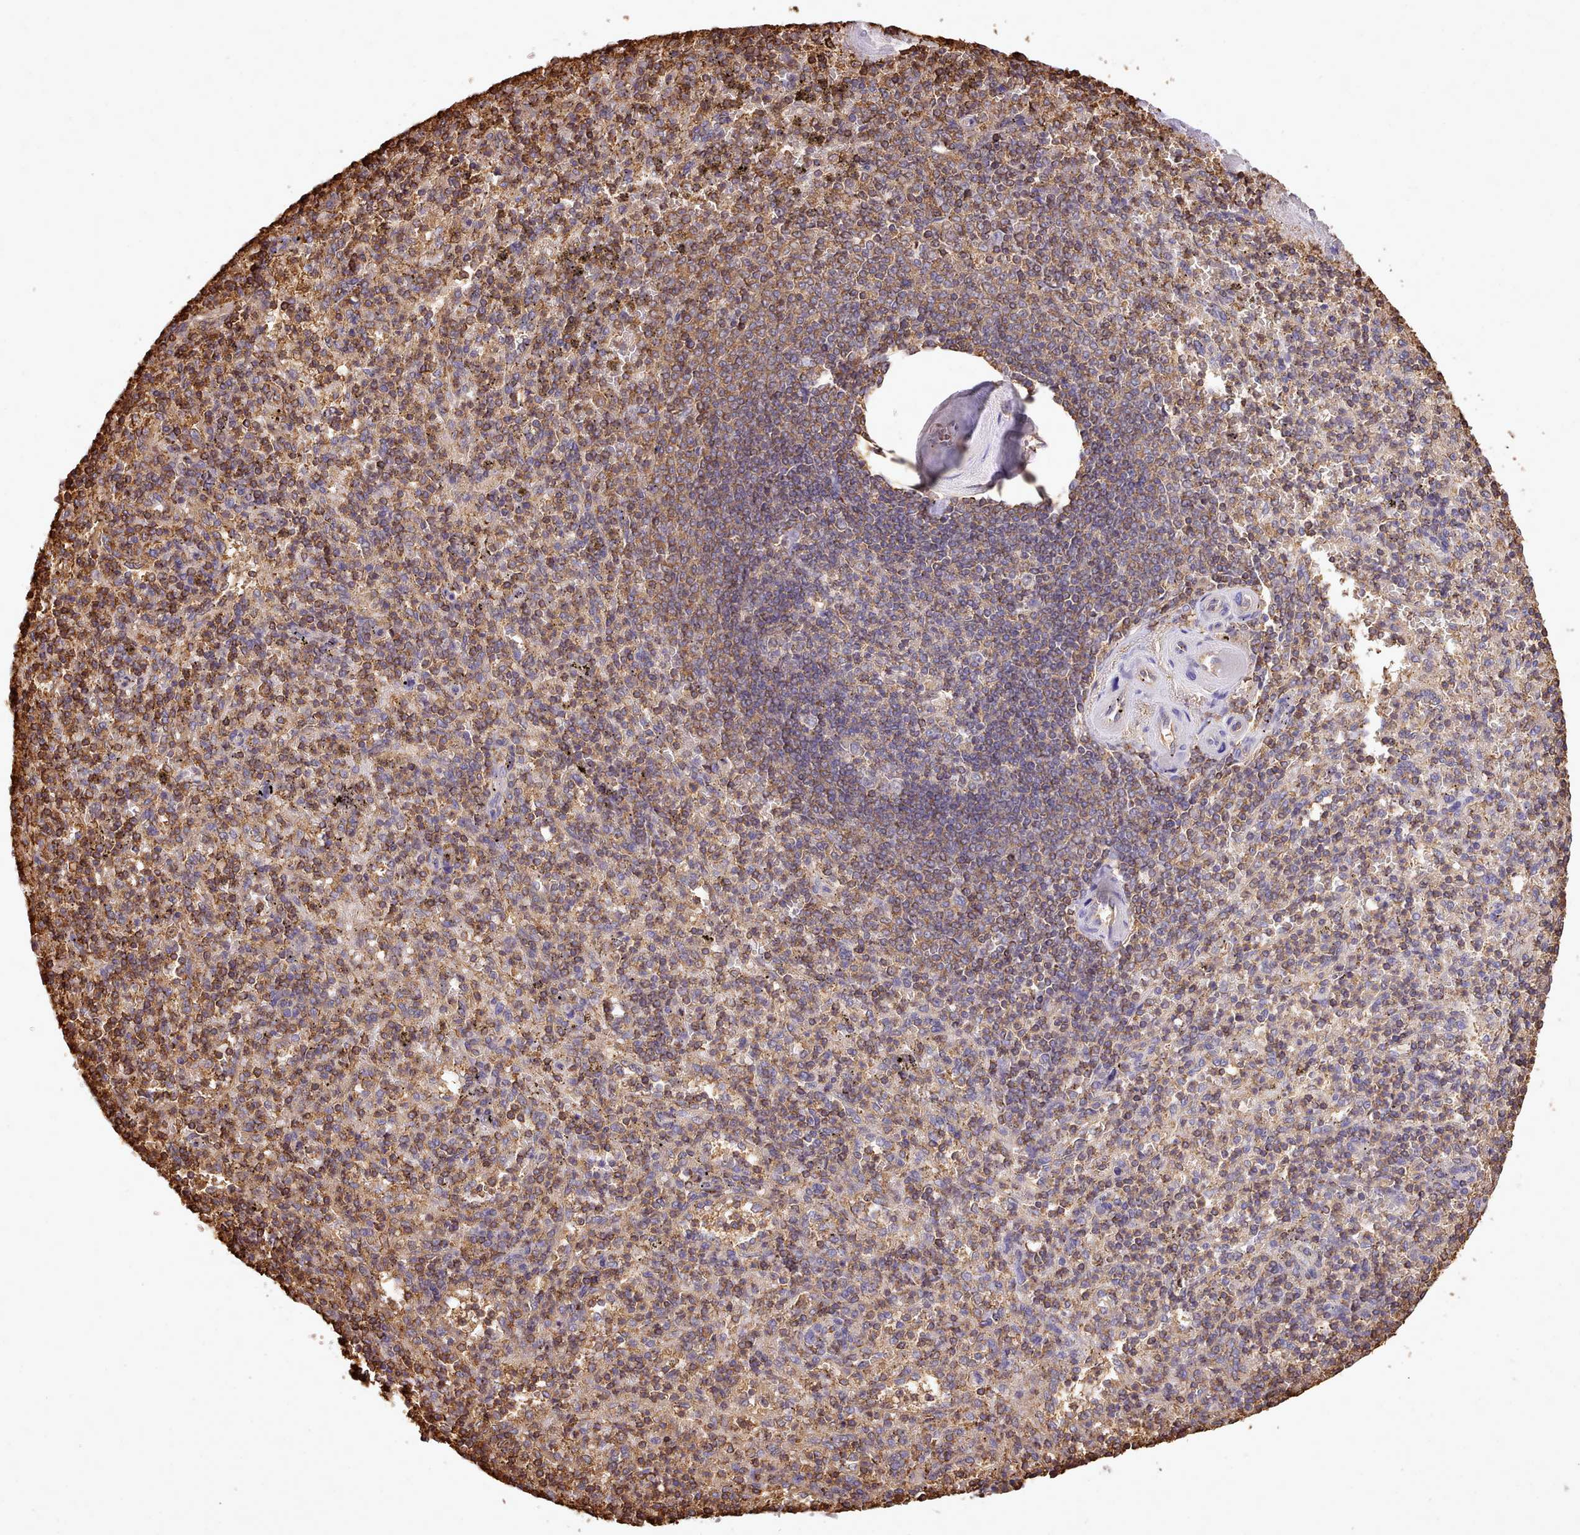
{"staining": {"intensity": "moderate", "quantity": "25%-75%", "location": "cytoplasmic/membranous"}, "tissue": "spleen", "cell_type": "Cells in red pulp", "image_type": "normal", "snomed": [{"axis": "morphology", "description": "Normal tissue, NOS"}, {"axis": "morphology", "description": "Degeneration, NOS"}, {"axis": "topography", "description": "Spleen"}], "caption": "High-magnification brightfield microscopy of normal spleen stained with DAB (3,3'-diaminobenzidine) (brown) and counterstained with hematoxylin (blue). cells in red pulp exhibit moderate cytoplasmic/membranous expression is present in about25%-75% of cells.", "gene": "CAPZA1", "patient": {"sex": "male", "age": 56}}